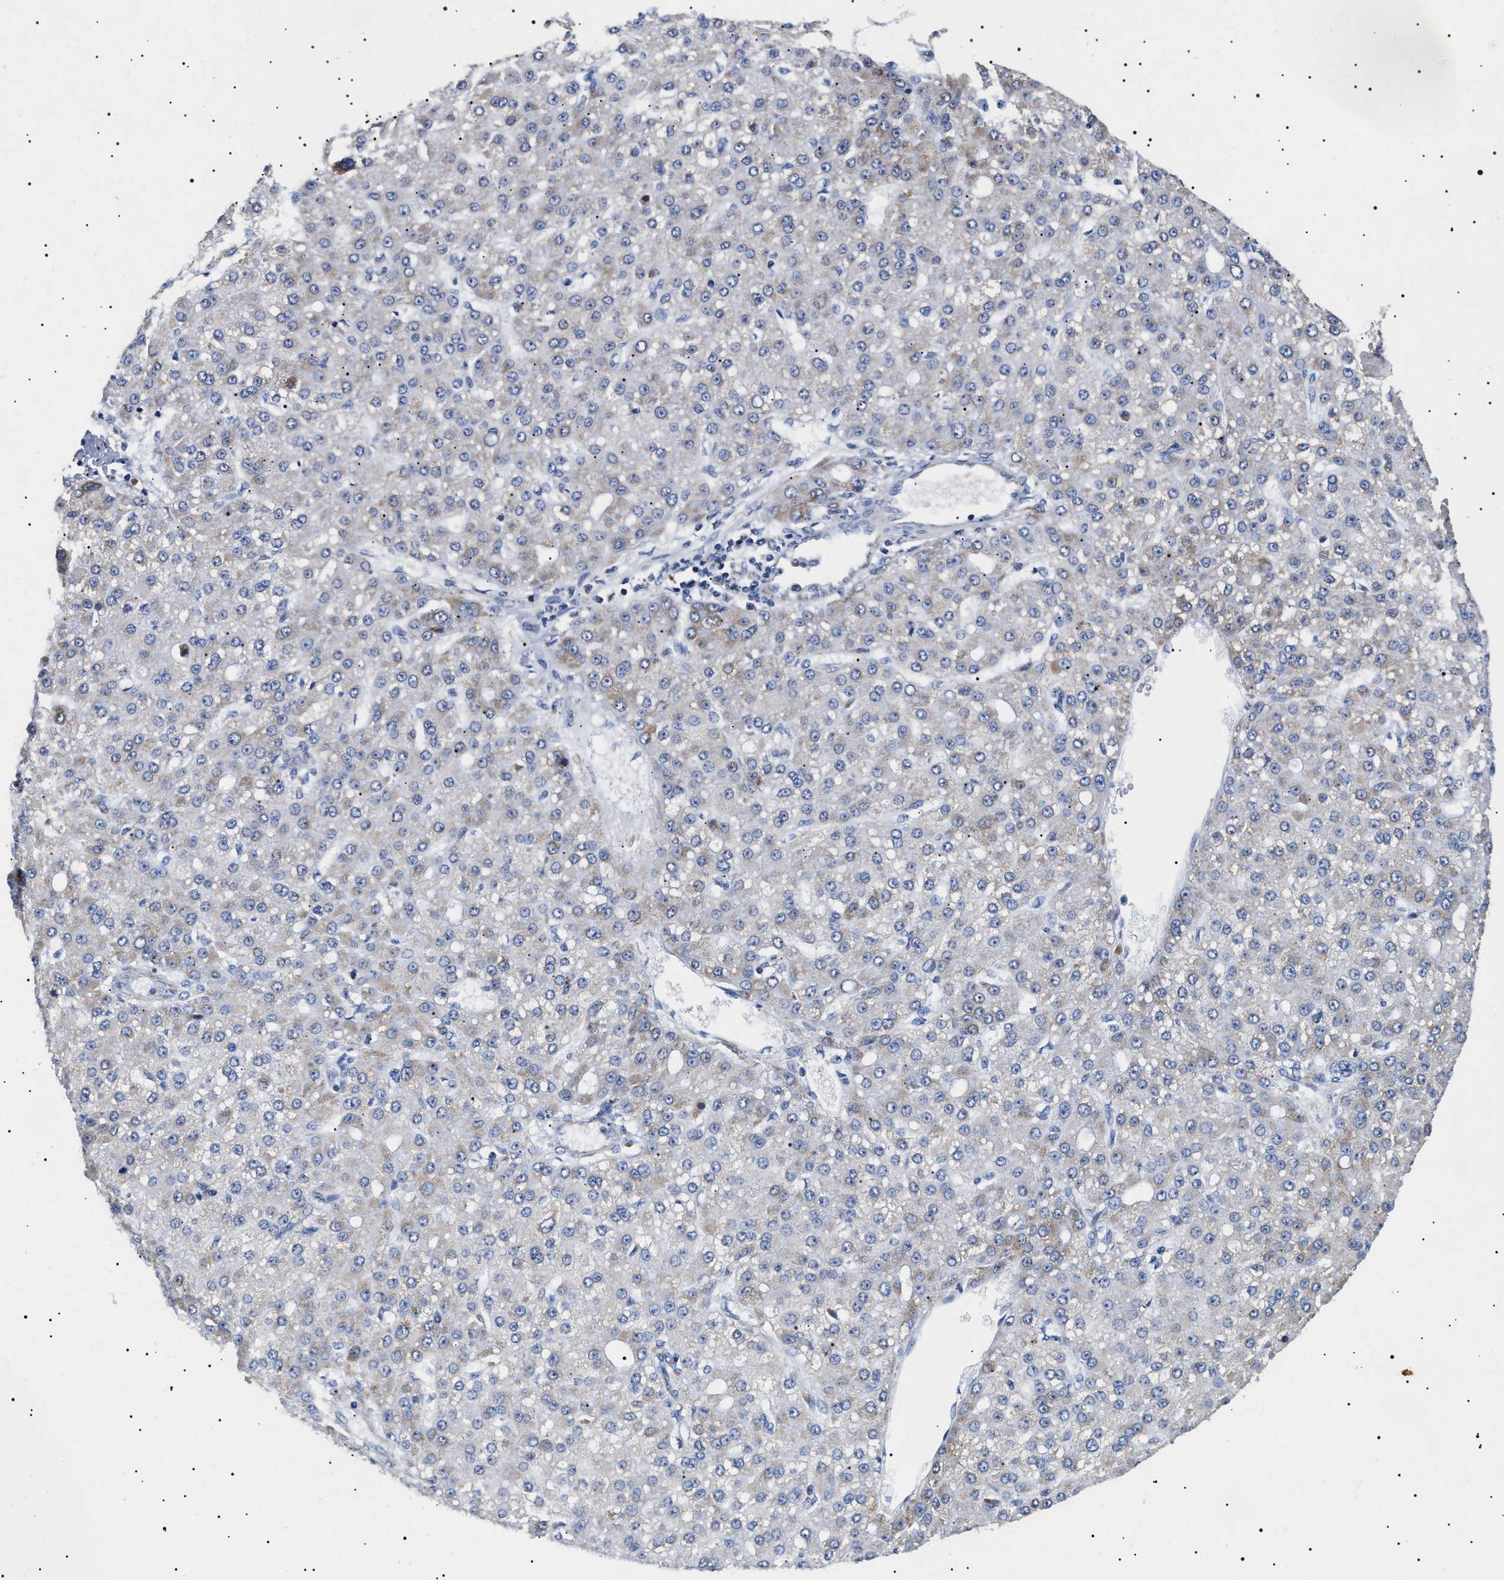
{"staining": {"intensity": "moderate", "quantity": "25%-75%", "location": "cytoplasmic/membranous"}, "tissue": "liver cancer", "cell_type": "Tumor cells", "image_type": "cancer", "snomed": [{"axis": "morphology", "description": "Carcinoma, Hepatocellular, NOS"}, {"axis": "topography", "description": "Liver"}], "caption": "Moderate cytoplasmic/membranous positivity for a protein is present in approximately 25%-75% of tumor cells of liver hepatocellular carcinoma using IHC.", "gene": "CHRDL2", "patient": {"sex": "male", "age": 67}}